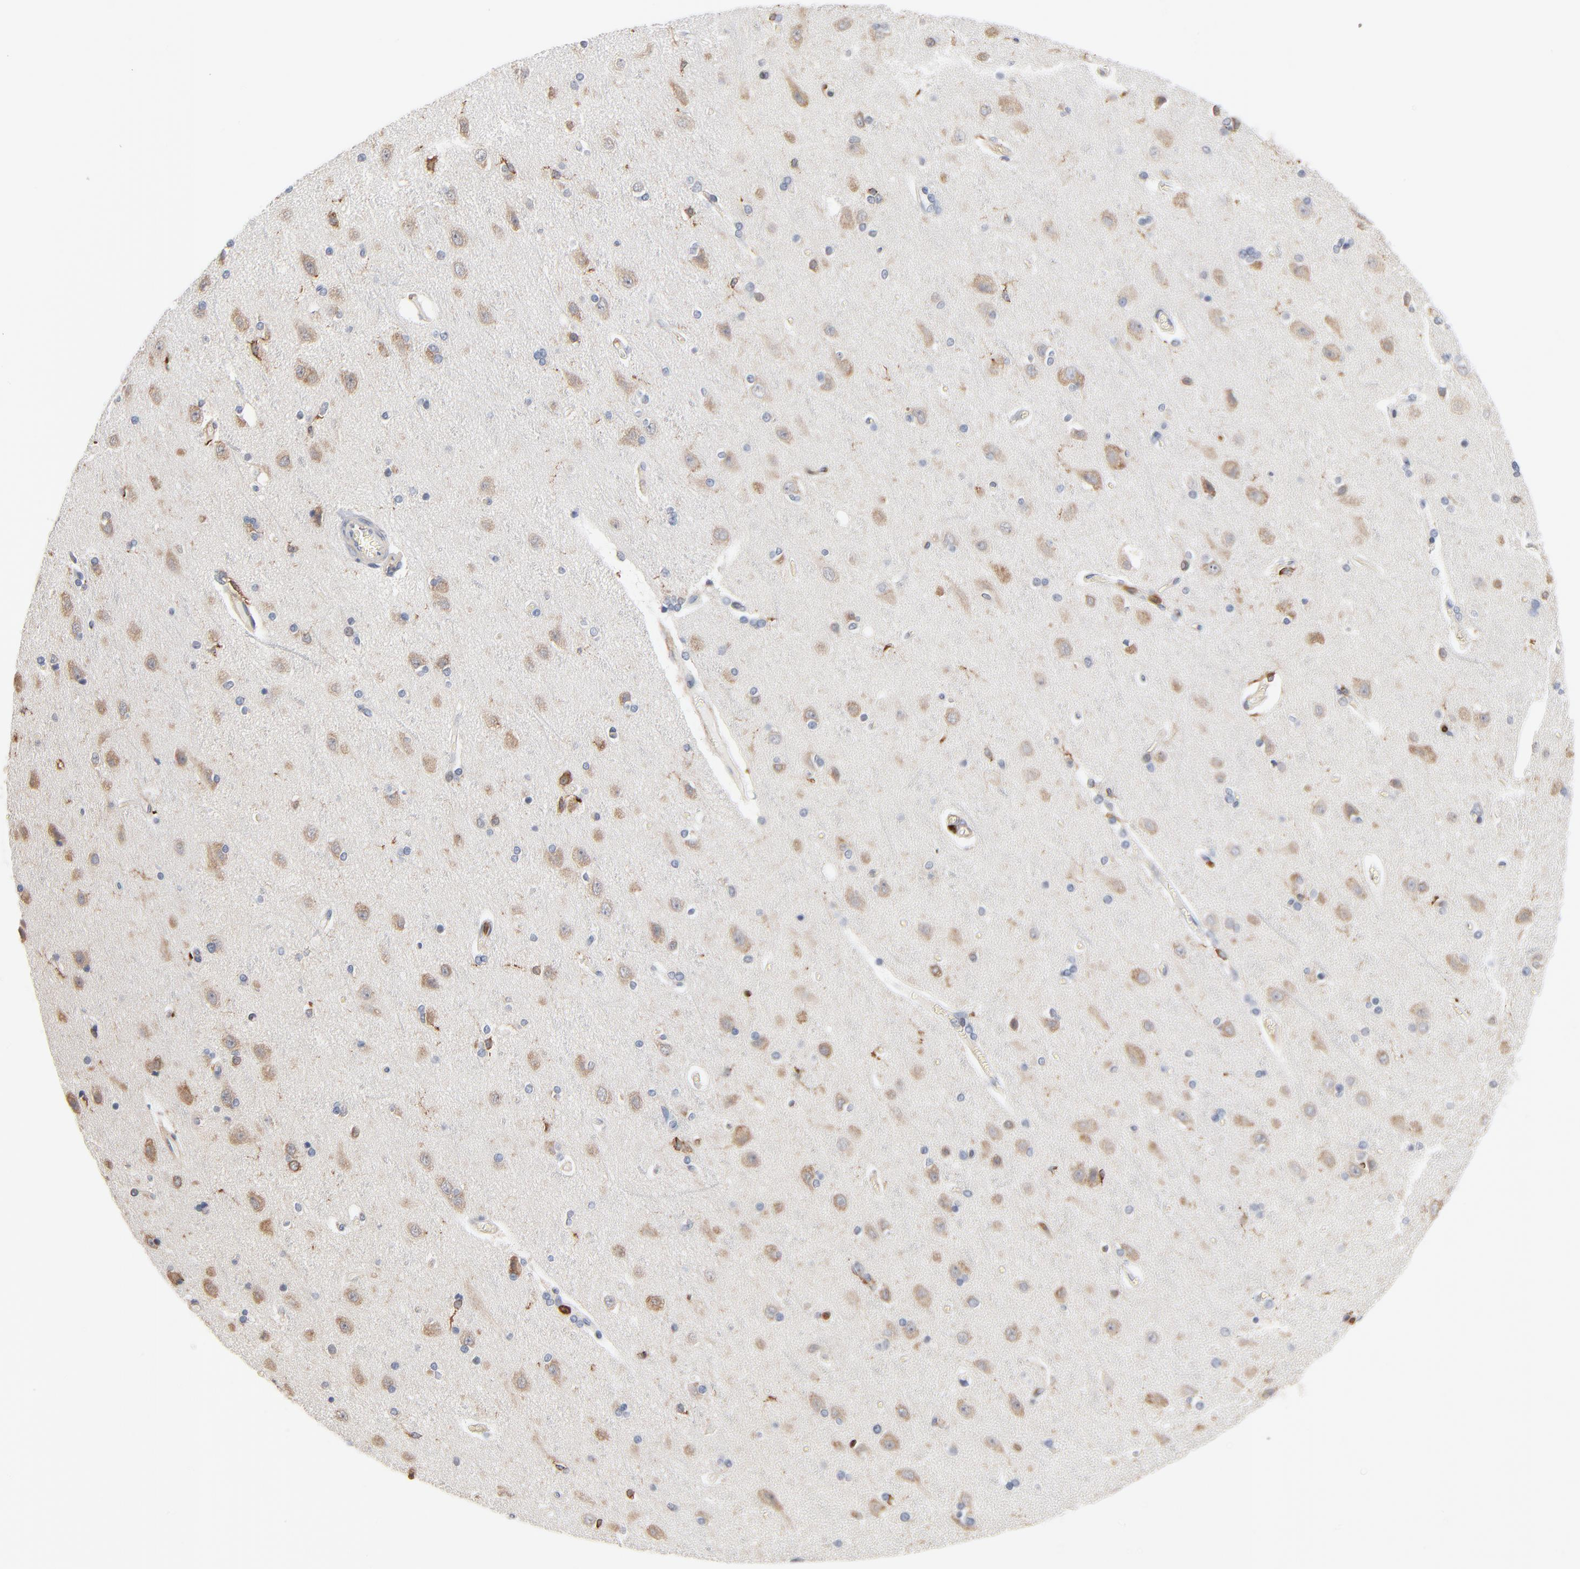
{"staining": {"intensity": "negative", "quantity": "none", "location": "none"}, "tissue": "cerebral cortex", "cell_type": "Endothelial cells", "image_type": "normal", "snomed": [{"axis": "morphology", "description": "Normal tissue, NOS"}, {"axis": "topography", "description": "Cerebral cortex"}], "caption": "High magnification brightfield microscopy of normal cerebral cortex stained with DAB (3,3'-diaminobenzidine) (brown) and counterstained with hematoxylin (blue): endothelial cells show no significant staining. (DAB (3,3'-diaminobenzidine) immunohistochemistry (IHC) with hematoxylin counter stain).", "gene": "SH3KBP1", "patient": {"sex": "female", "age": 54}}